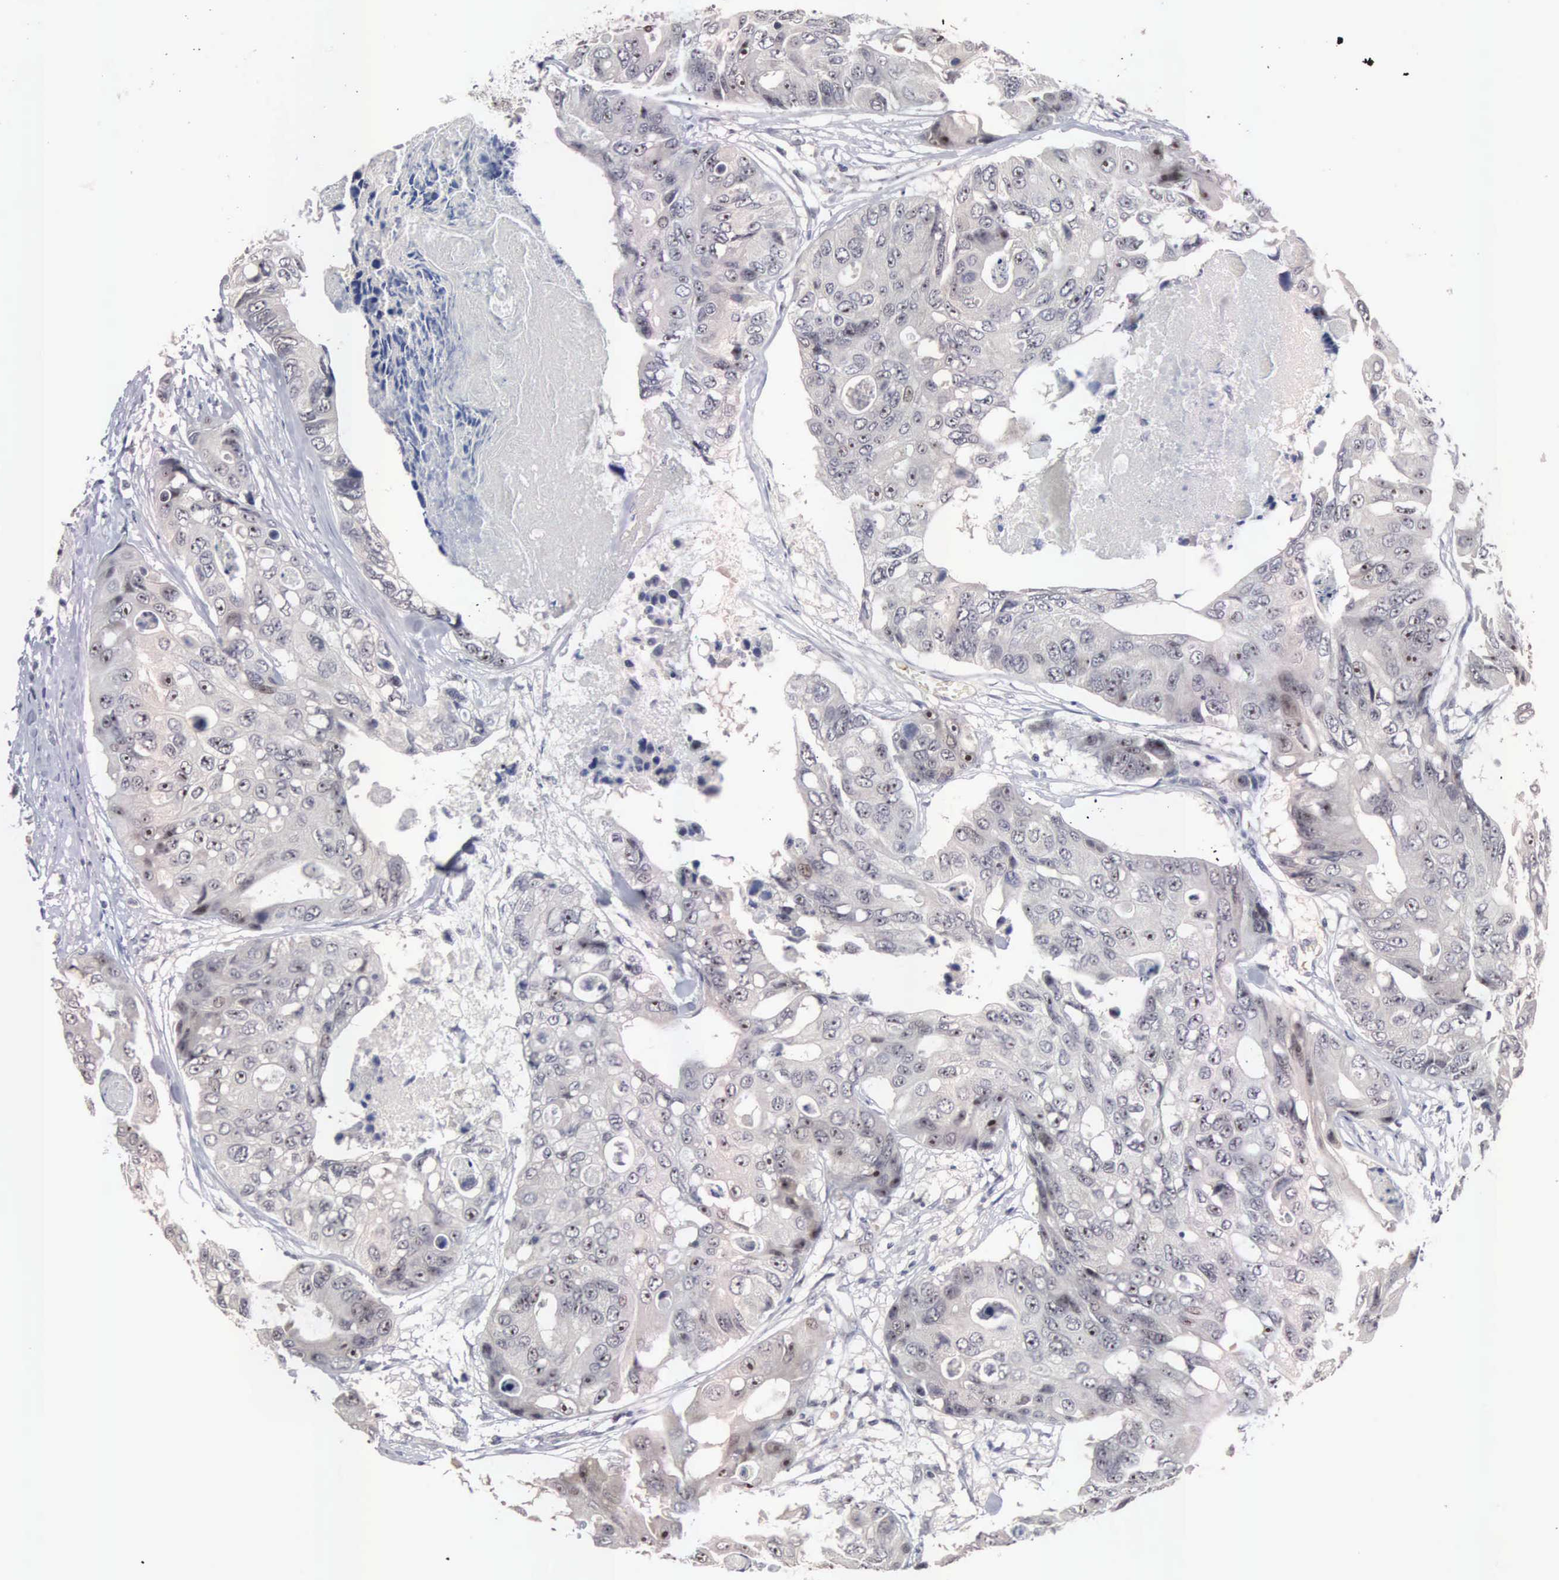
{"staining": {"intensity": "negative", "quantity": "none", "location": "none"}, "tissue": "colorectal cancer", "cell_type": "Tumor cells", "image_type": "cancer", "snomed": [{"axis": "morphology", "description": "Adenocarcinoma, NOS"}, {"axis": "topography", "description": "Colon"}], "caption": "High magnification brightfield microscopy of colorectal cancer stained with DAB (3,3'-diaminobenzidine) (brown) and counterstained with hematoxylin (blue): tumor cells show no significant expression.", "gene": "ACOT4", "patient": {"sex": "female", "age": 86}}